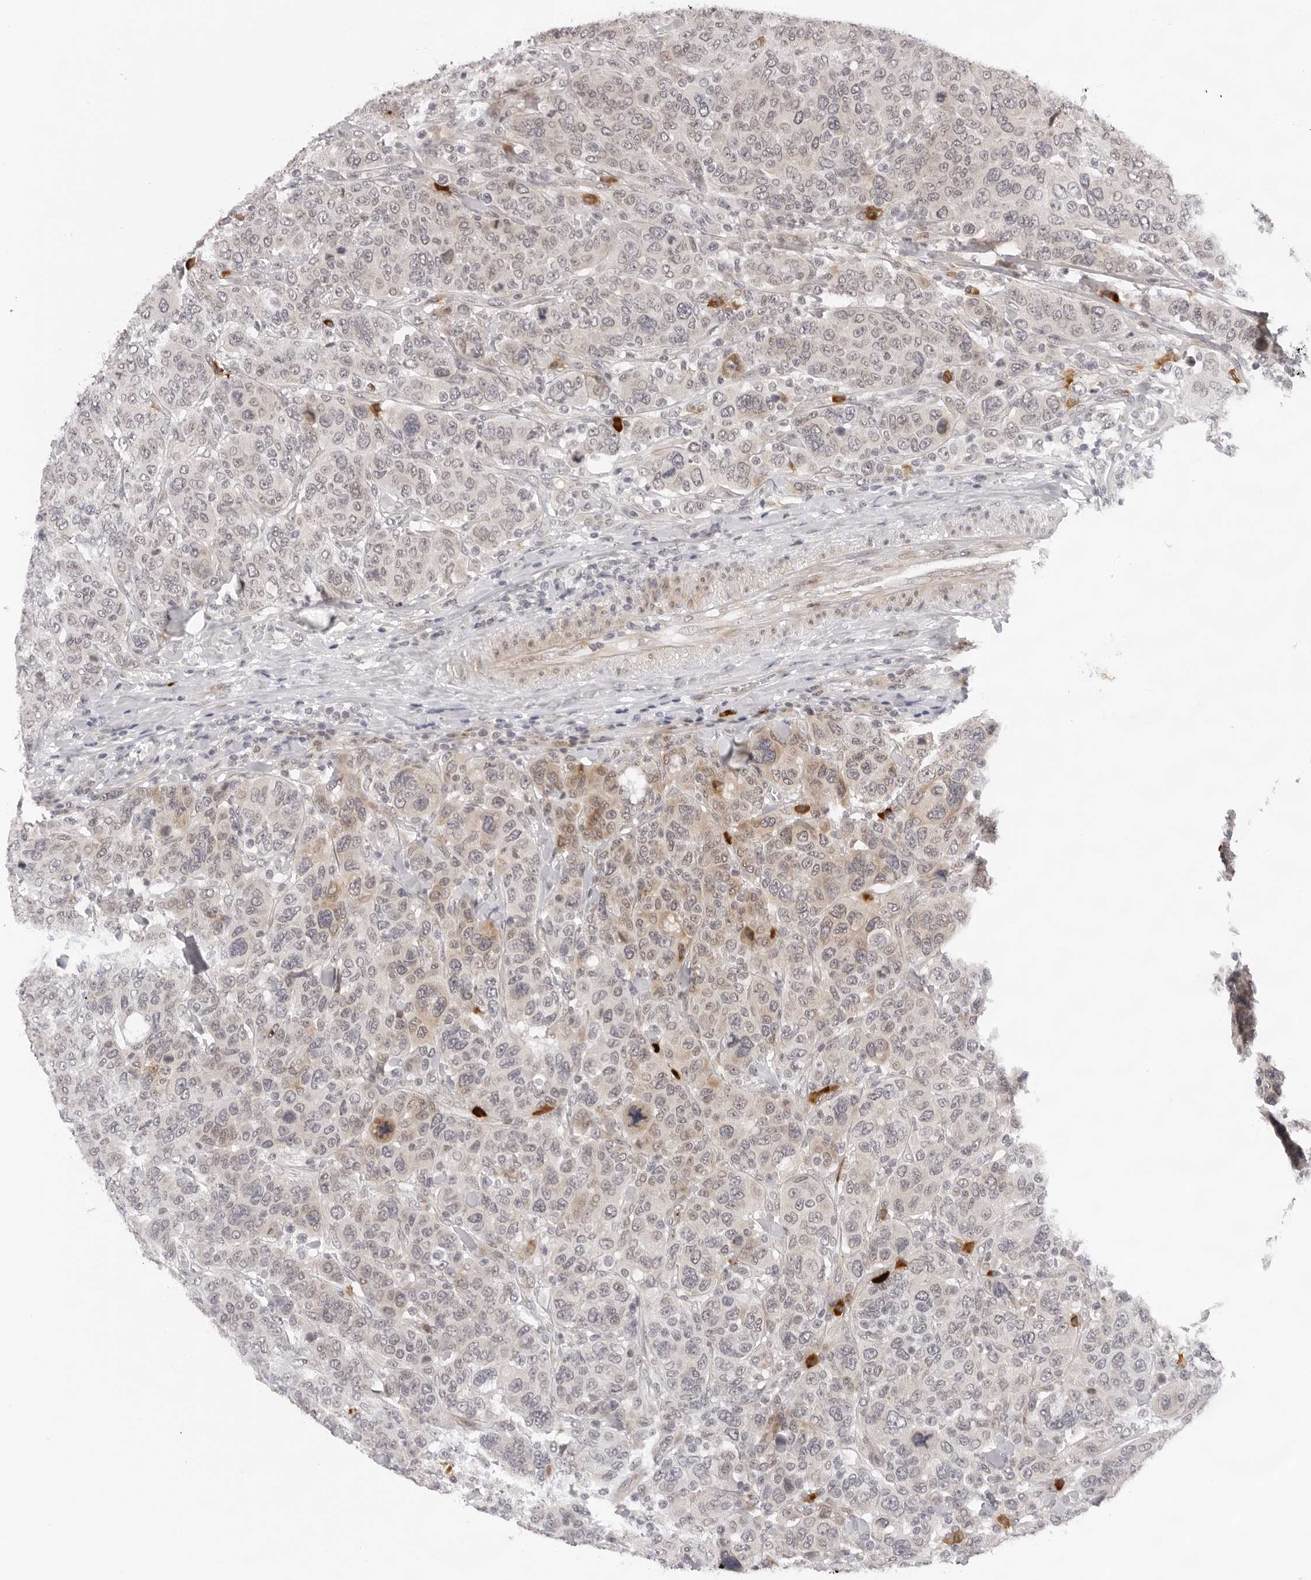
{"staining": {"intensity": "weak", "quantity": "<25%", "location": "cytoplasmic/membranous"}, "tissue": "breast cancer", "cell_type": "Tumor cells", "image_type": "cancer", "snomed": [{"axis": "morphology", "description": "Duct carcinoma"}, {"axis": "topography", "description": "Breast"}], "caption": "Immunohistochemical staining of human breast cancer demonstrates no significant expression in tumor cells.", "gene": "IL17RA", "patient": {"sex": "female", "age": 37}}